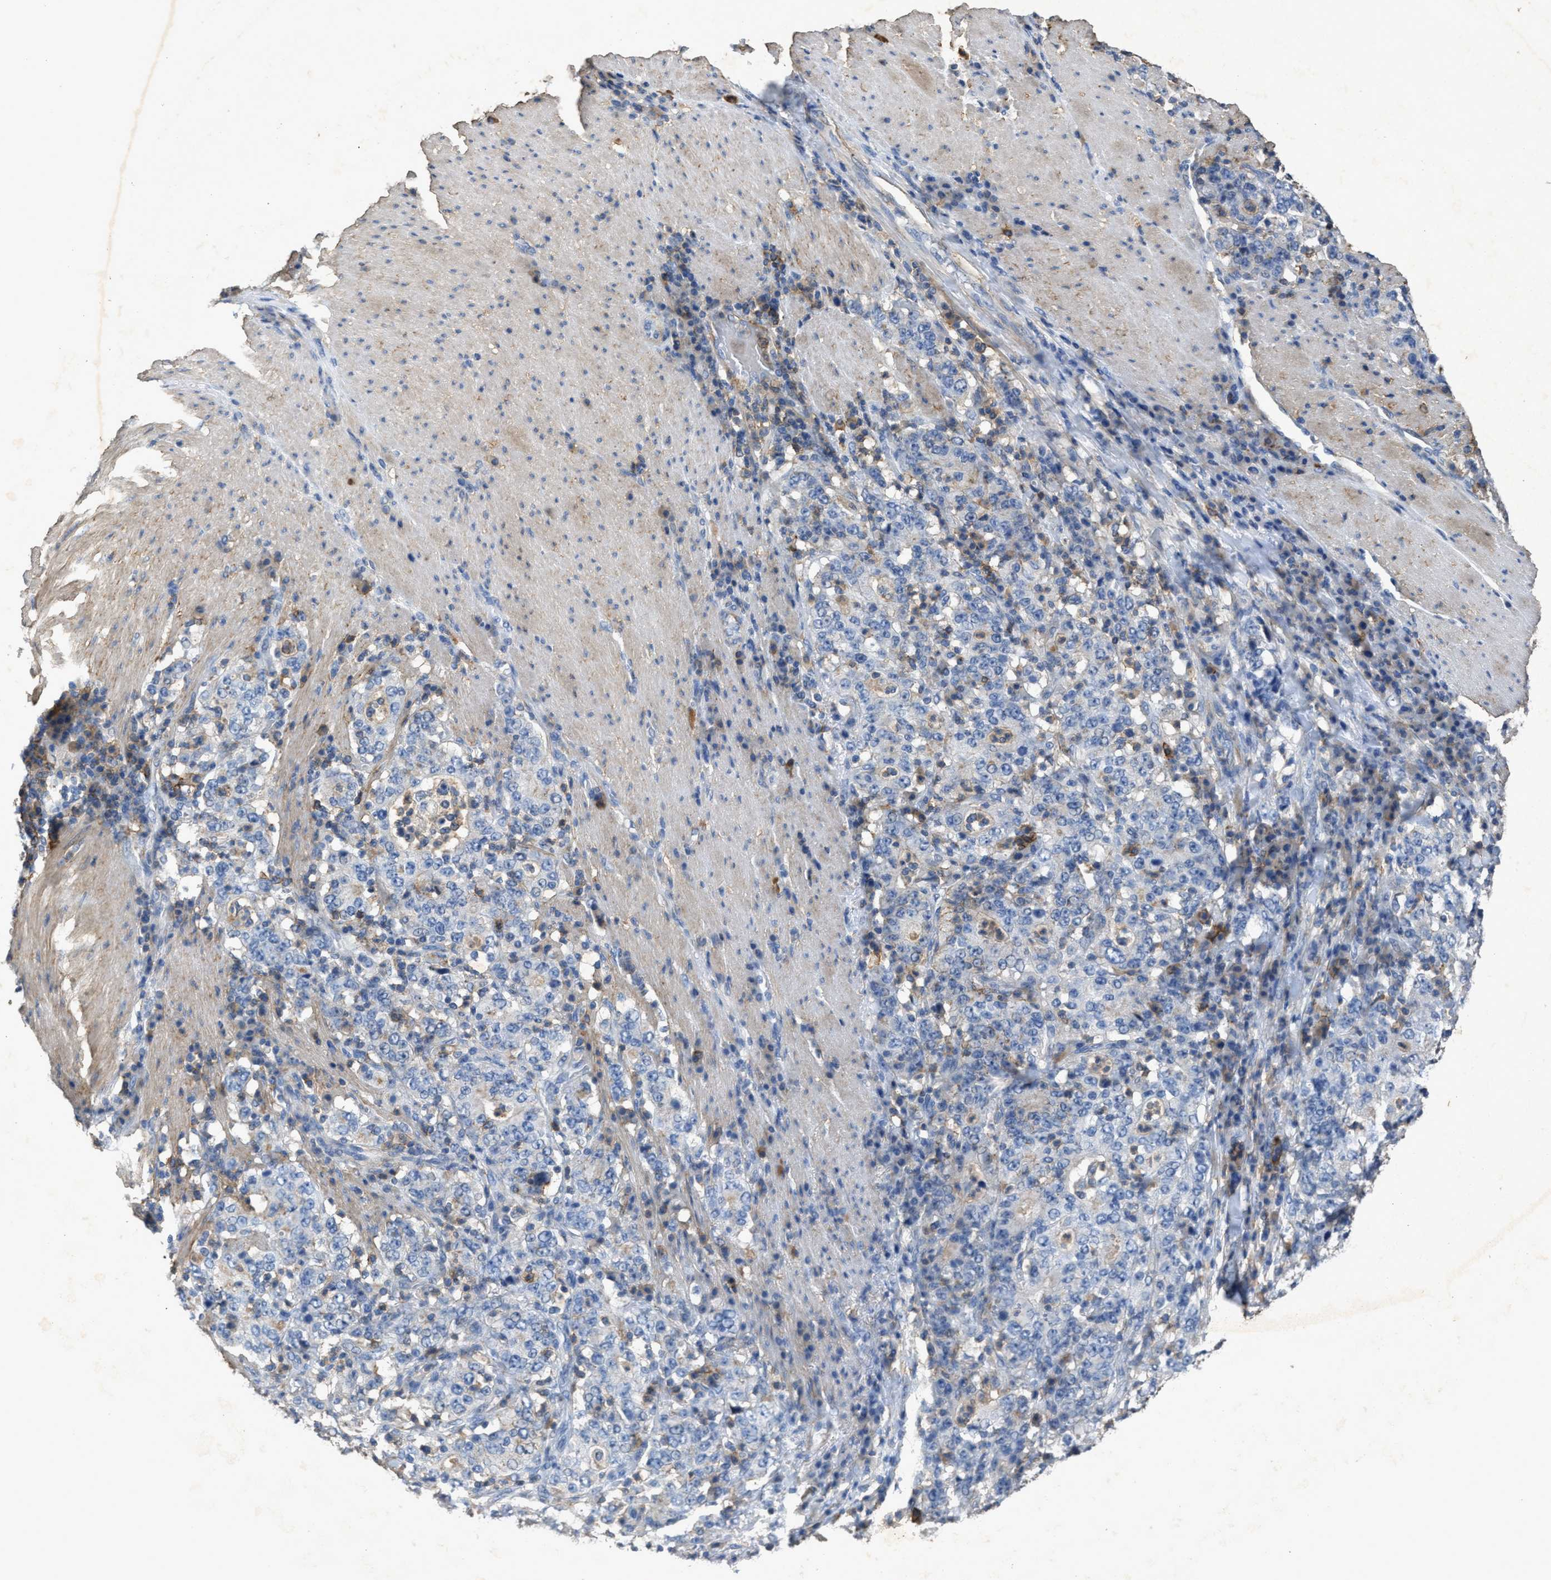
{"staining": {"intensity": "moderate", "quantity": "<25%", "location": "cytoplasmic/membranous"}, "tissue": "stomach cancer", "cell_type": "Tumor cells", "image_type": "cancer", "snomed": [{"axis": "morphology", "description": "Normal tissue, NOS"}, {"axis": "morphology", "description": "Adenocarcinoma, NOS"}, {"axis": "topography", "description": "Stomach, upper"}, {"axis": "topography", "description": "Stomach"}], "caption": "Tumor cells show low levels of moderate cytoplasmic/membranous positivity in about <25% of cells in stomach cancer (adenocarcinoma).", "gene": "OR51E1", "patient": {"sex": "male", "age": 59}}